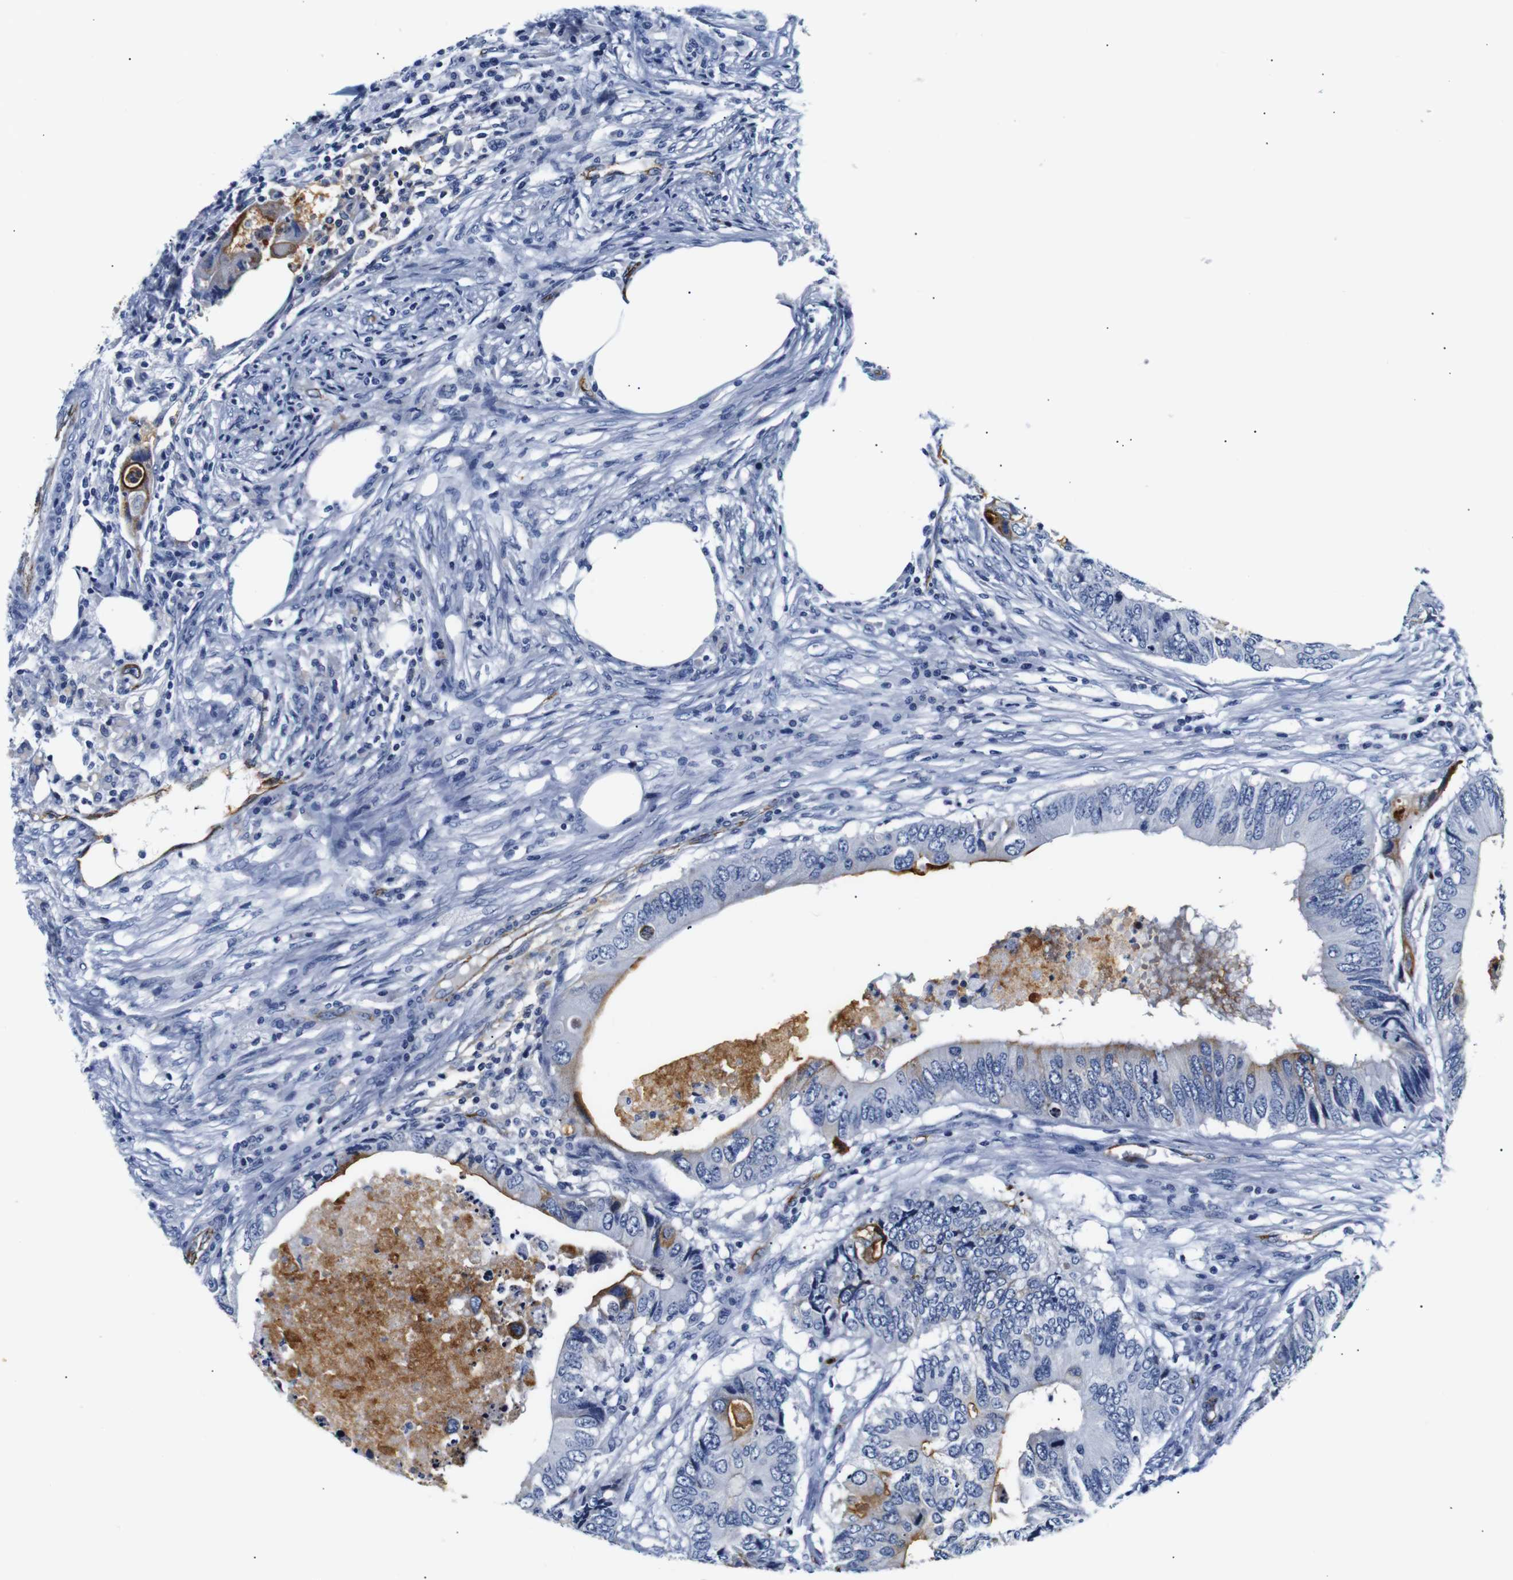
{"staining": {"intensity": "weak", "quantity": "<25%", "location": "cytoplasmic/membranous"}, "tissue": "colorectal cancer", "cell_type": "Tumor cells", "image_type": "cancer", "snomed": [{"axis": "morphology", "description": "Adenocarcinoma, NOS"}, {"axis": "topography", "description": "Colon"}], "caption": "An immunohistochemistry micrograph of colorectal cancer is shown. There is no staining in tumor cells of colorectal cancer.", "gene": "MUC4", "patient": {"sex": "male", "age": 71}}